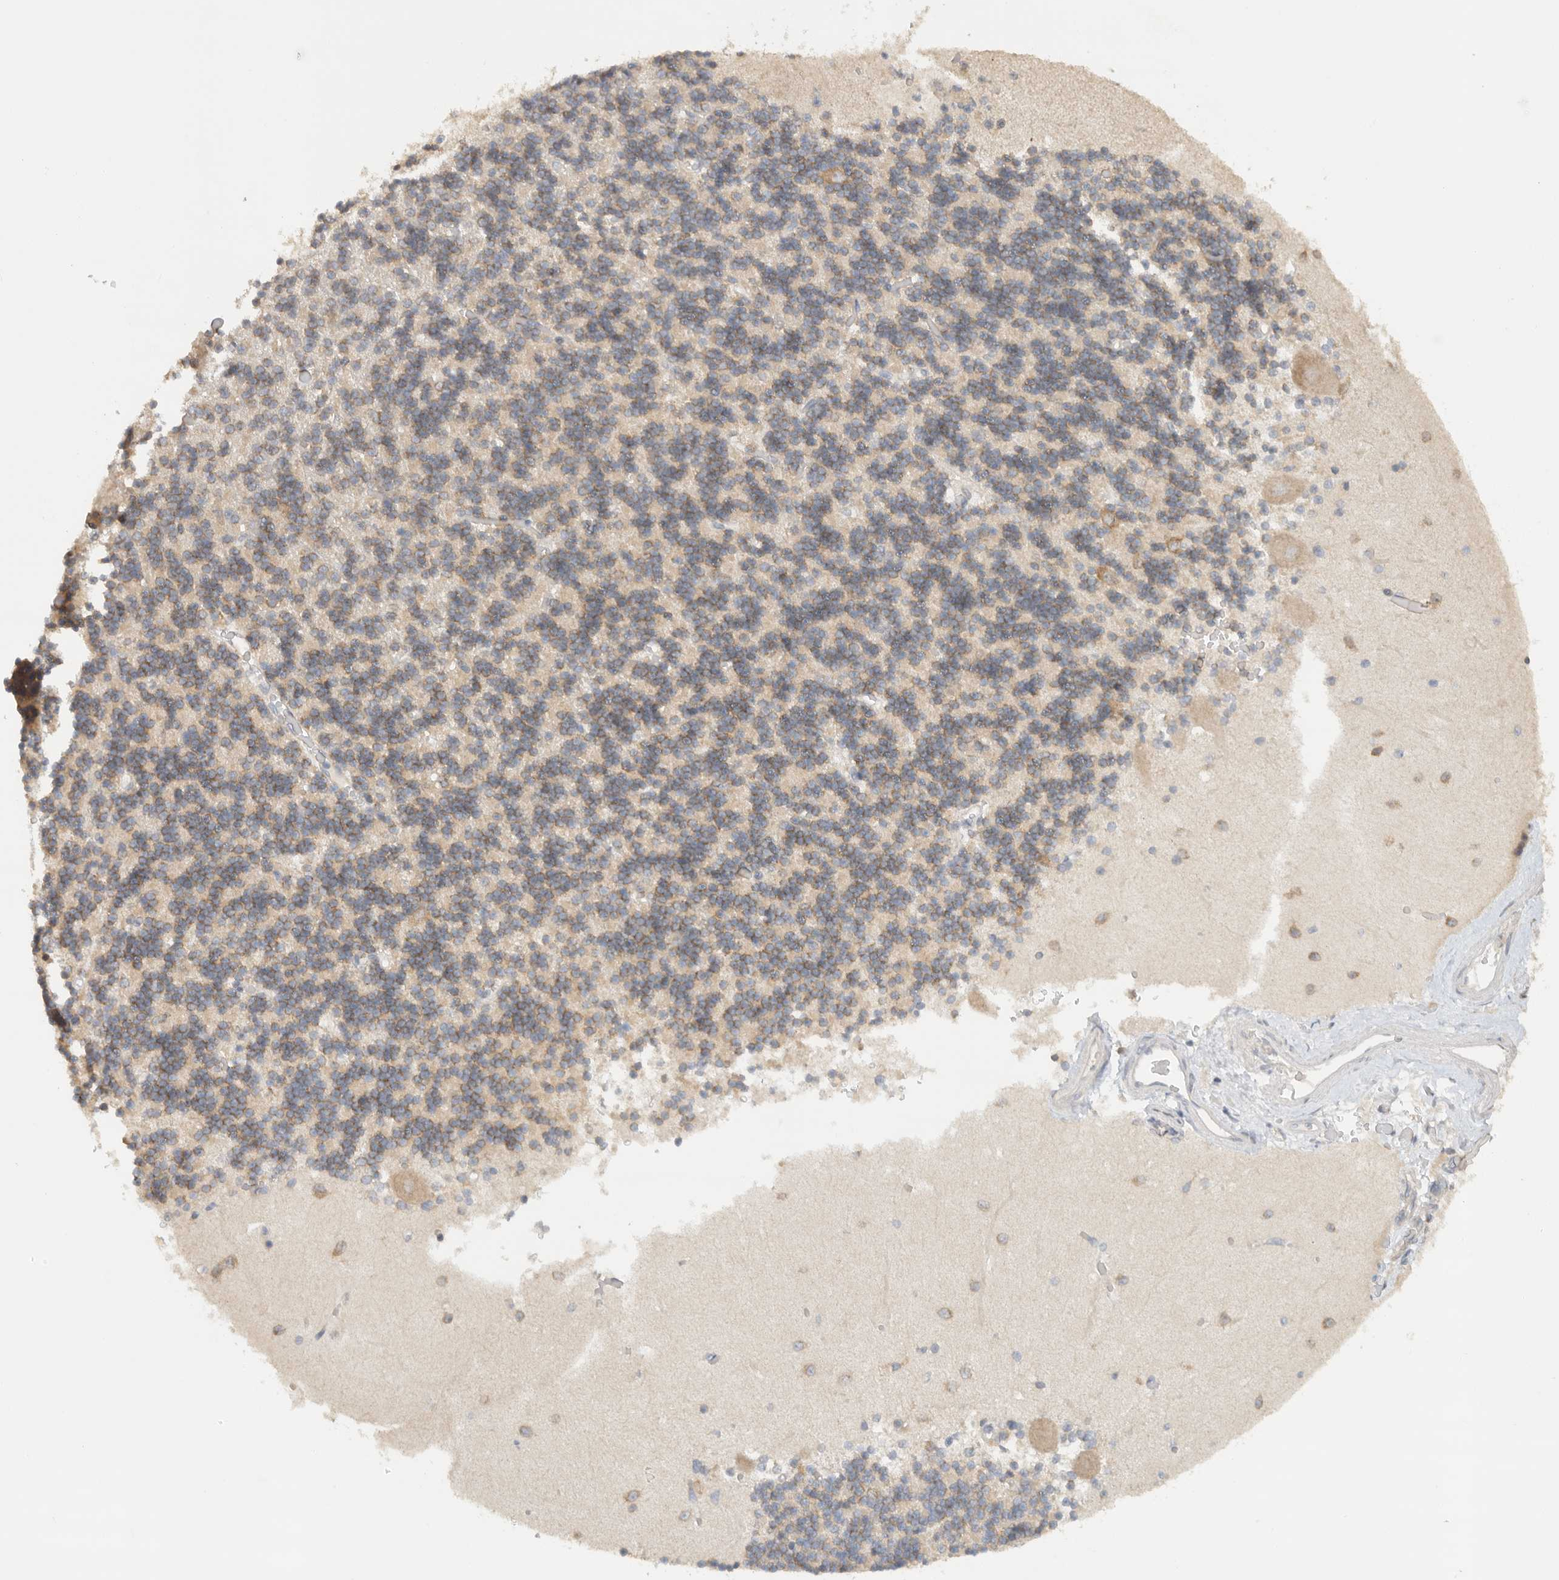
{"staining": {"intensity": "weak", "quantity": "25%-75%", "location": "cytoplasmic/membranous"}, "tissue": "cerebellum", "cell_type": "Cells in granular layer", "image_type": "normal", "snomed": [{"axis": "morphology", "description": "Normal tissue, NOS"}, {"axis": "topography", "description": "Cerebellum"}], "caption": "IHC (DAB (3,3'-diaminobenzidine)) staining of benign cerebellum demonstrates weak cytoplasmic/membranous protein positivity in approximately 25%-75% of cells in granular layer.", "gene": "PUM1", "patient": {"sex": "male", "age": 37}}